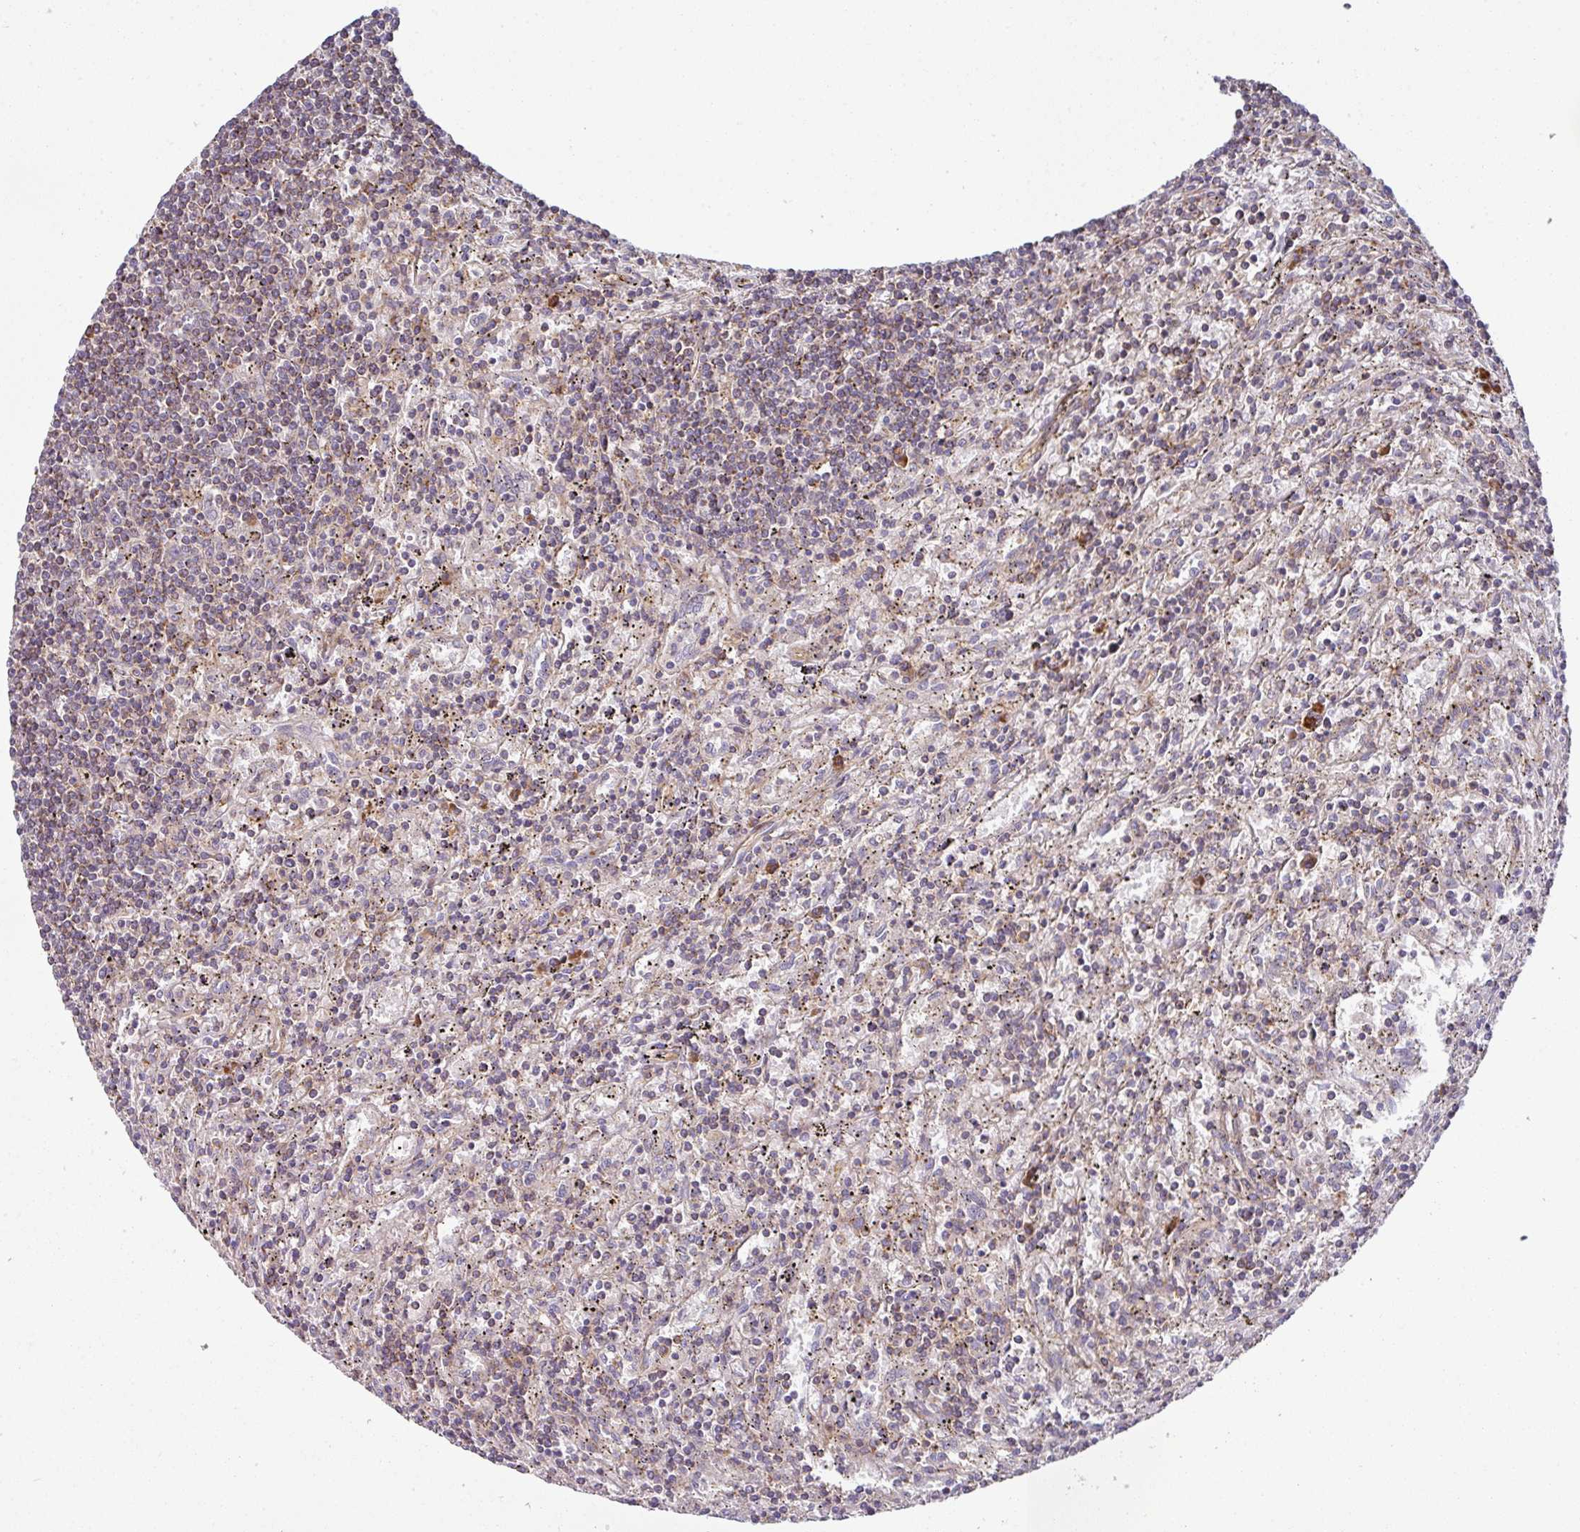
{"staining": {"intensity": "weak", "quantity": "<25%", "location": "cytoplasmic/membranous"}, "tissue": "lymphoma", "cell_type": "Tumor cells", "image_type": "cancer", "snomed": [{"axis": "morphology", "description": "Malignant lymphoma, non-Hodgkin's type, Low grade"}, {"axis": "topography", "description": "Spleen"}], "caption": "Tumor cells show no significant expression in low-grade malignant lymphoma, non-Hodgkin's type.", "gene": "CASP2", "patient": {"sex": "male", "age": 76}}